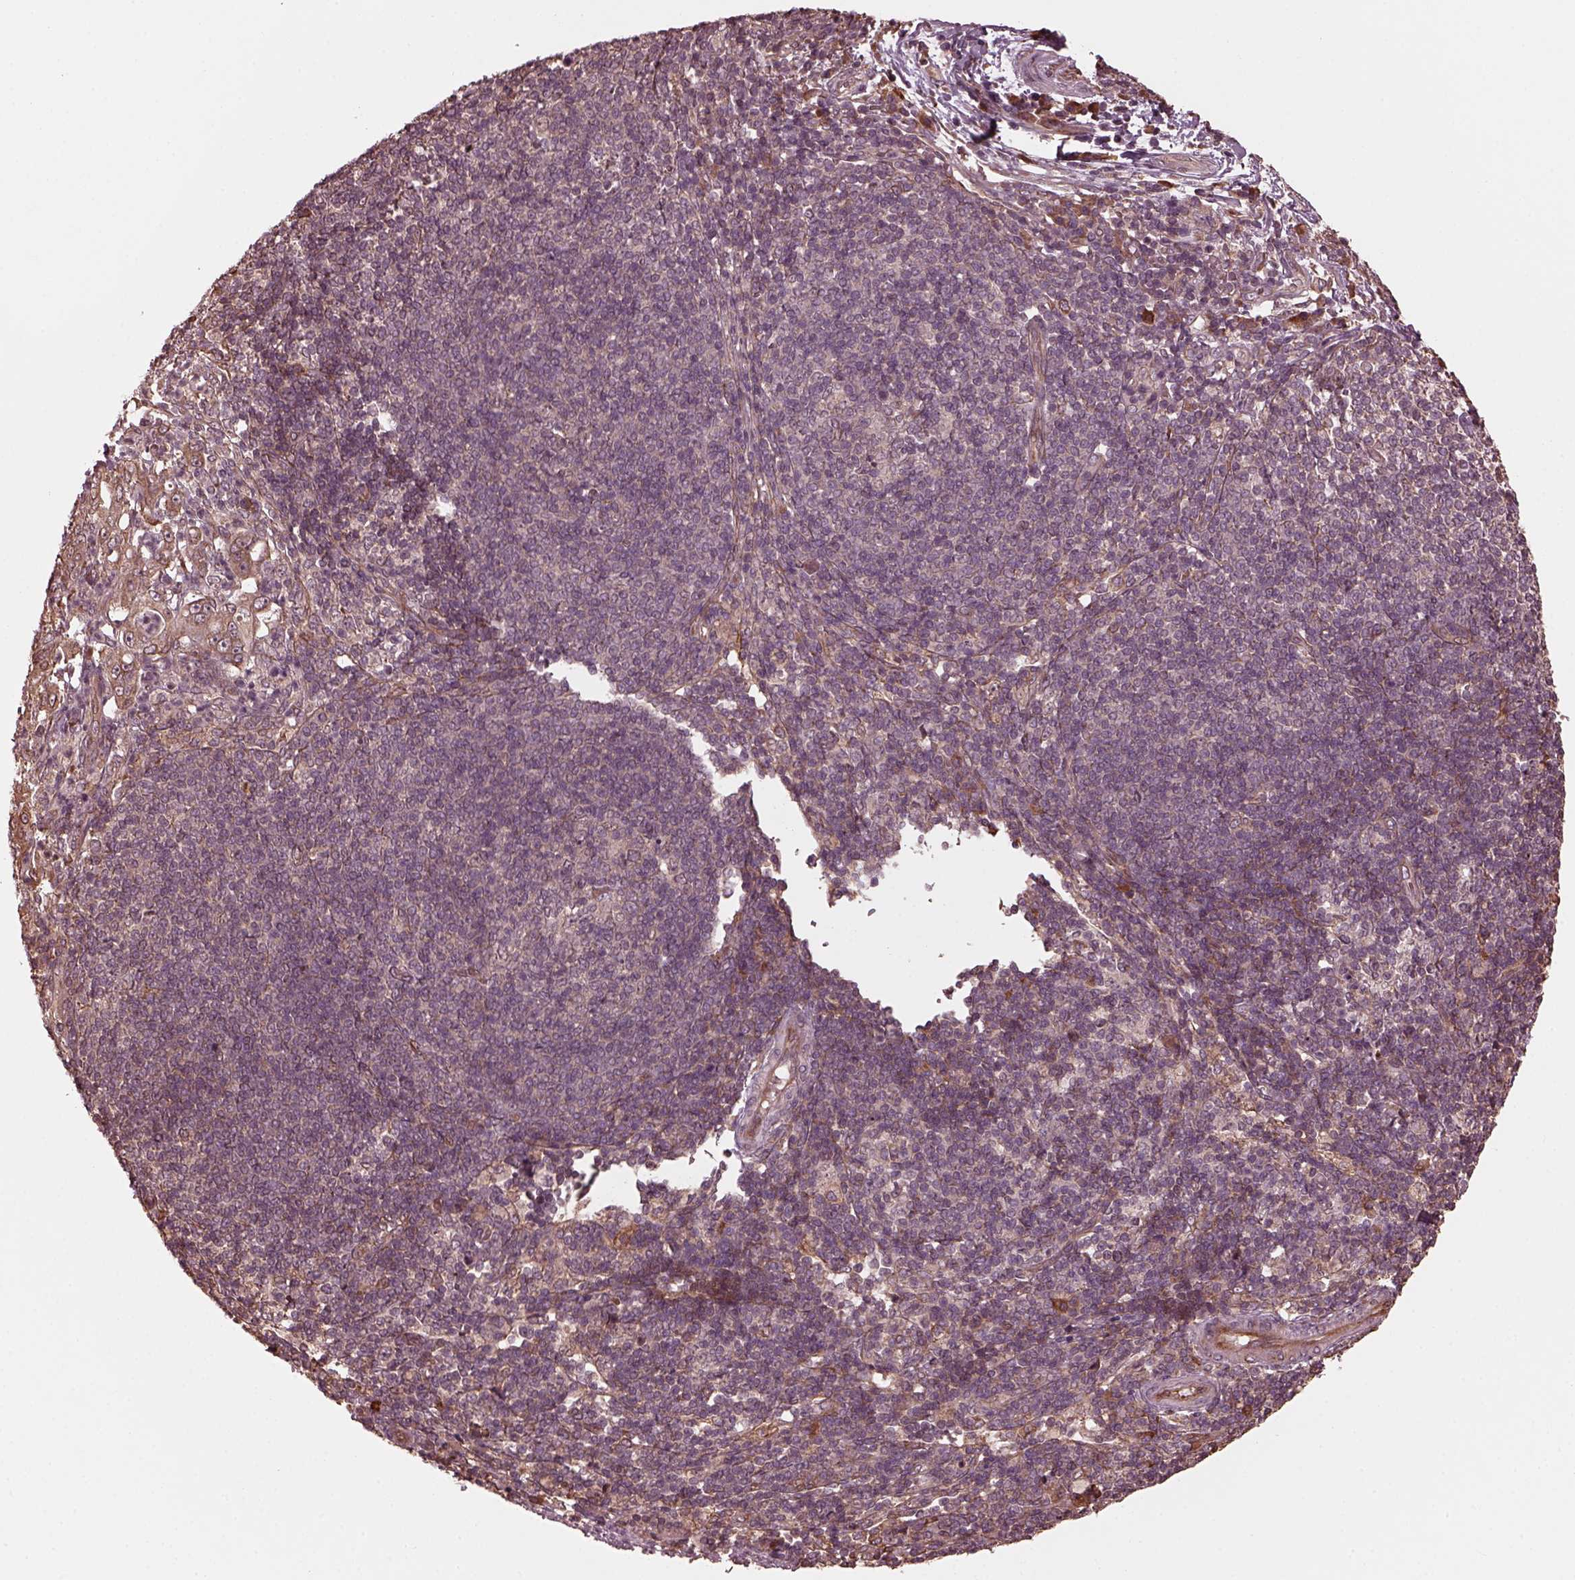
{"staining": {"intensity": "weak", "quantity": "<25%", "location": "cytoplasmic/membranous"}, "tissue": "pancreatic cancer", "cell_type": "Tumor cells", "image_type": "cancer", "snomed": [{"axis": "morphology", "description": "Adenocarcinoma, NOS"}, {"axis": "topography", "description": "Pancreas"}], "caption": "Immunohistochemical staining of human pancreatic adenocarcinoma displays no significant expression in tumor cells.", "gene": "ZNF292", "patient": {"sex": "male", "age": 71}}